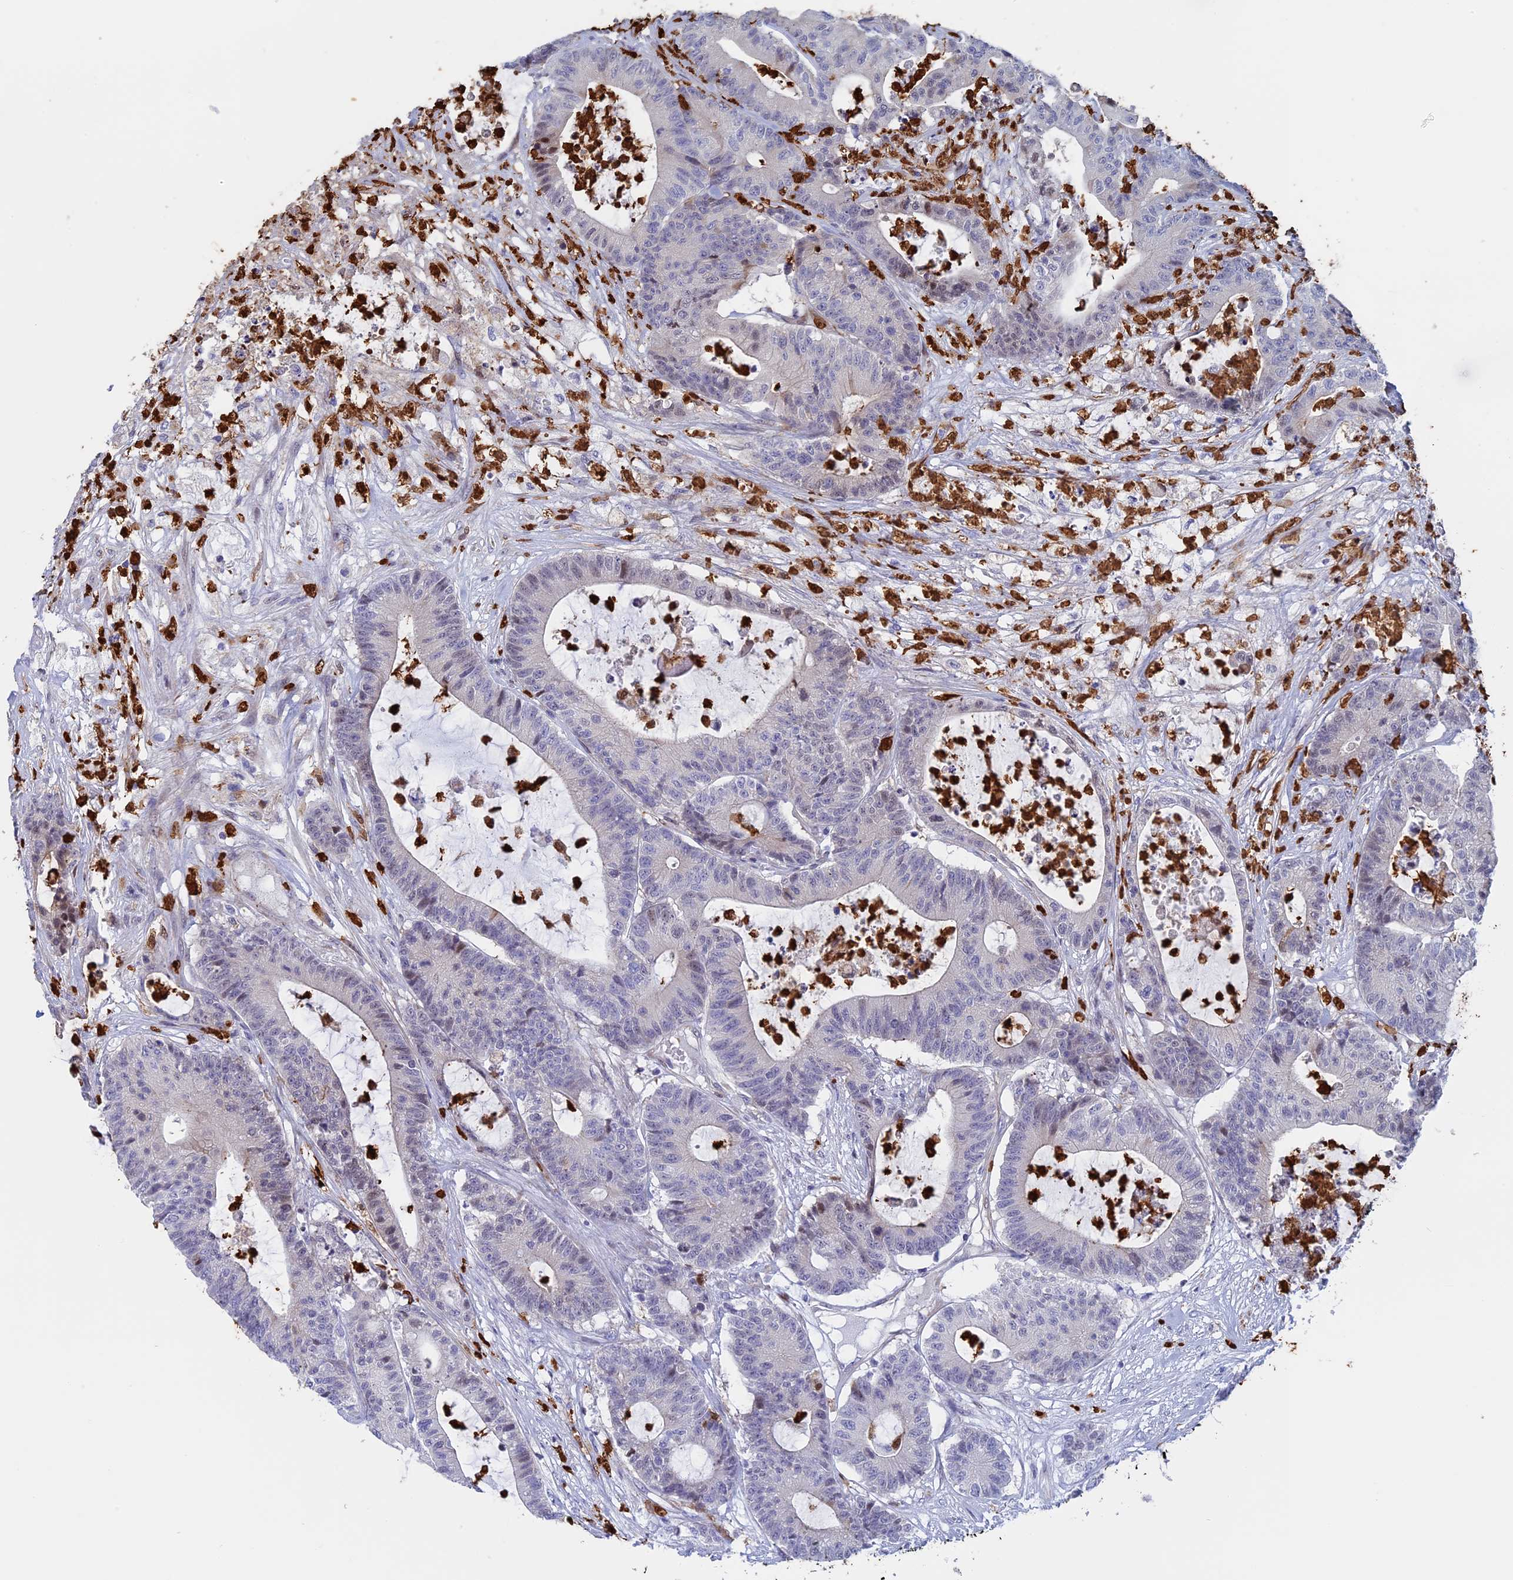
{"staining": {"intensity": "negative", "quantity": "none", "location": "none"}, "tissue": "colorectal cancer", "cell_type": "Tumor cells", "image_type": "cancer", "snomed": [{"axis": "morphology", "description": "Adenocarcinoma, NOS"}, {"axis": "topography", "description": "Colon"}], "caption": "Tumor cells show no significant staining in adenocarcinoma (colorectal). The staining is performed using DAB (3,3'-diaminobenzidine) brown chromogen with nuclei counter-stained in using hematoxylin.", "gene": "SLC26A1", "patient": {"sex": "female", "age": 84}}